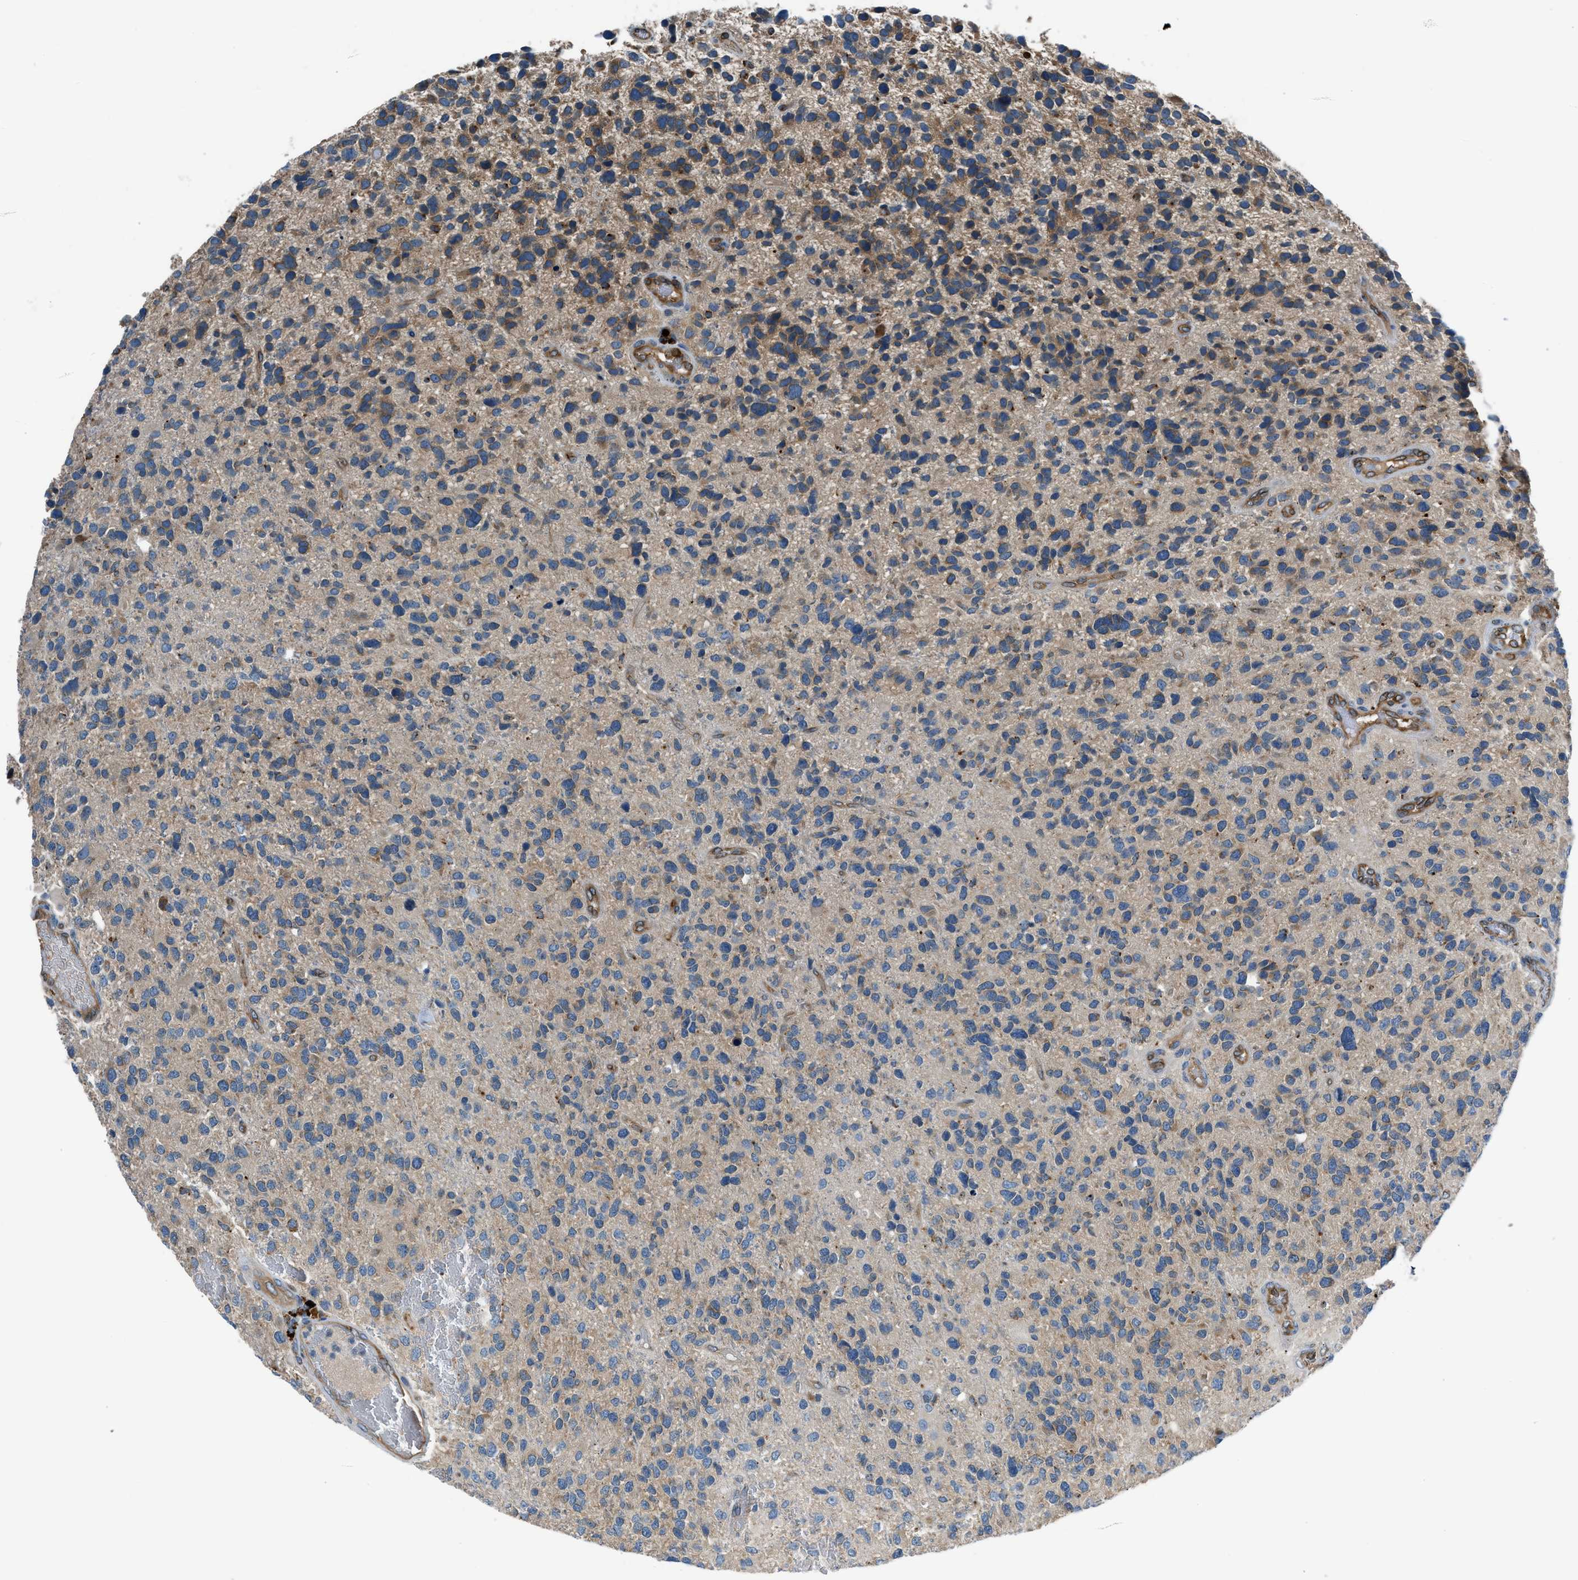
{"staining": {"intensity": "moderate", "quantity": "<25%", "location": "cytoplasmic/membranous"}, "tissue": "glioma", "cell_type": "Tumor cells", "image_type": "cancer", "snomed": [{"axis": "morphology", "description": "Glioma, malignant, High grade"}, {"axis": "topography", "description": "Brain"}], "caption": "An image showing moderate cytoplasmic/membranous positivity in about <25% of tumor cells in malignant glioma (high-grade), as visualized by brown immunohistochemical staining.", "gene": "LMBR1", "patient": {"sex": "female", "age": 58}}